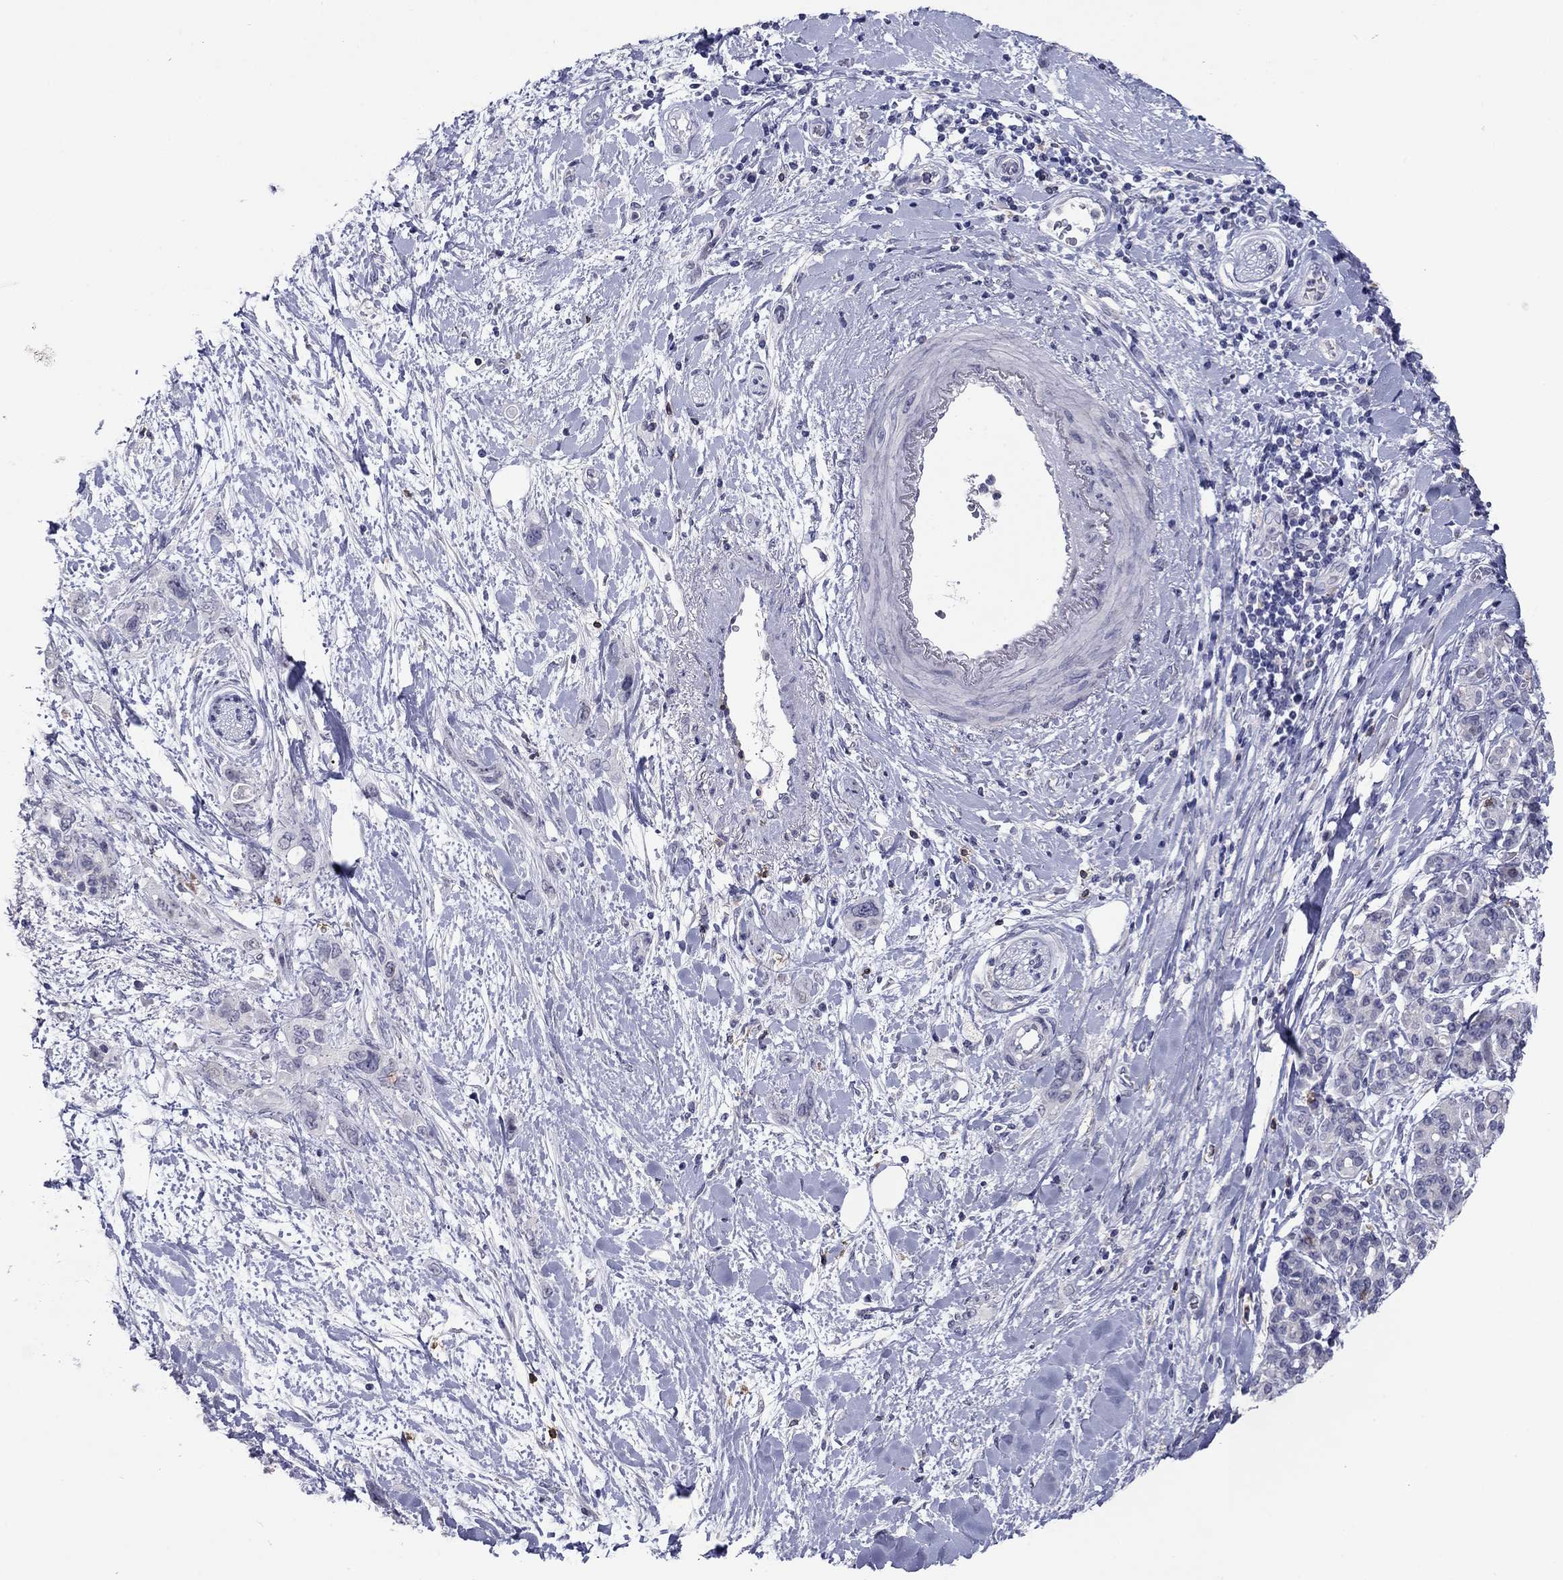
{"staining": {"intensity": "negative", "quantity": "none", "location": "none"}, "tissue": "pancreatic cancer", "cell_type": "Tumor cells", "image_type": "cancer", "snomed": [{"axis": "morphology", "description": "Adenocarcinoma, NOS"}, {"axis": "topography", "description": "Pancreas"}], "caption": "This is an immunohistochemistry (IHC) photomicrograph of pancreatic adenocarcinoma. There is no positivity in tumor cells.", "gene": "ITGAE", "patient": {"sex": "female", "age": 56}}